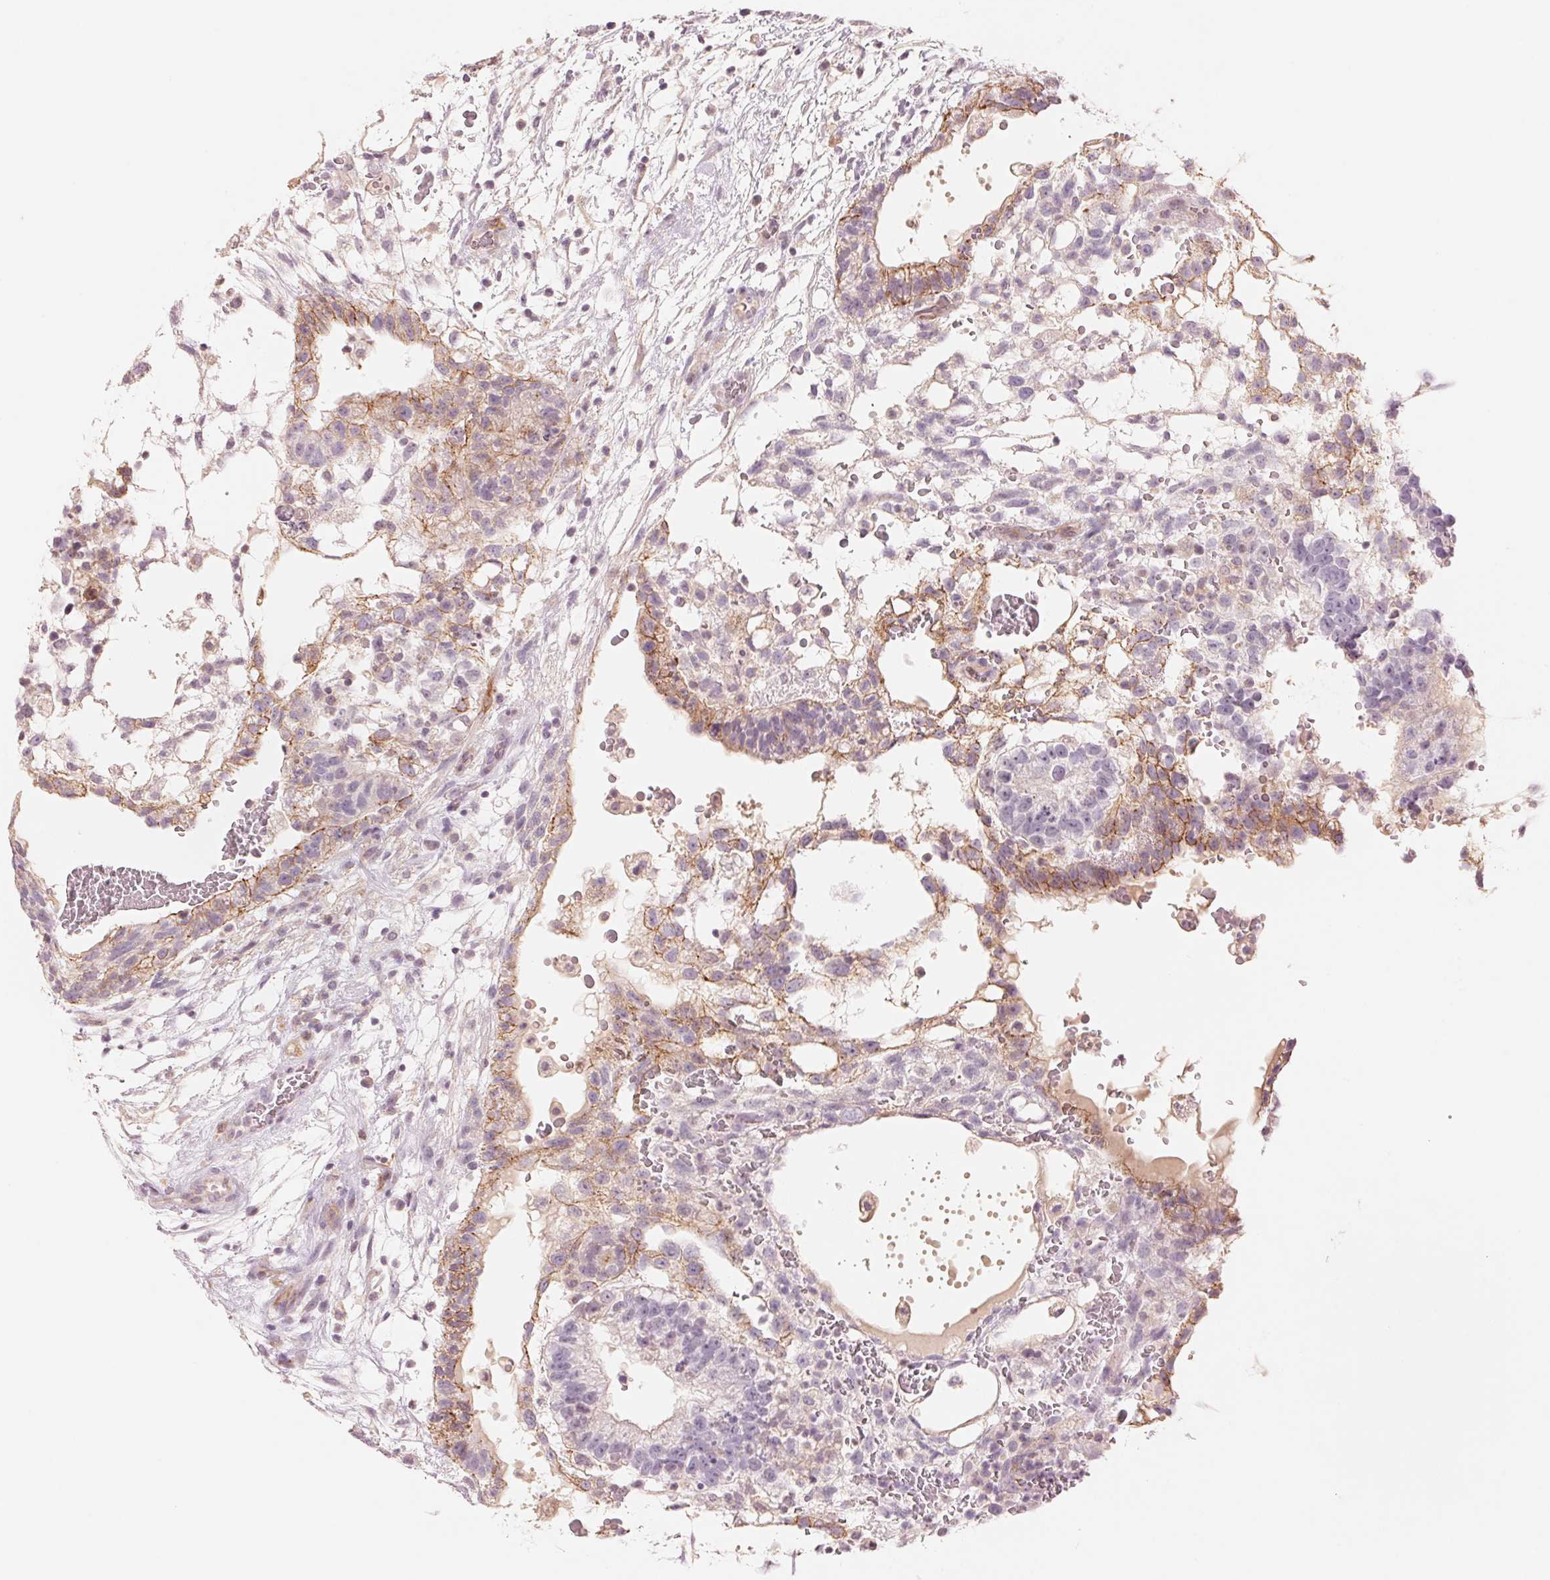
{"staining": {"intensity": "moderate", "quantity": "25%-75%", "location": "cytoplasmic/membranous"}, "tissue": "testis cancer", "cell_type": "Tumor cells", "image_type": "cancer", "snomed": [{"axis": "morphology", "description": "Normal tissue, NOS"}, {"axis": "morphology", "description": "Carcinoma, Embryonal, NOS"}, {"axis": "topography", "description": "Testis"}], "caption": "IHC (DAB) staining of testis cancer displays moderate cytoplasmic/membranous protein positivity in approximately 25%-75% of tumor cells. (Stains: DAB in brown, nuclei in blue, Microscopy: brightfield microscopy at high magnification).", "gene": "SLC17A4", "patient": {"sex": "male", "age": 32}}